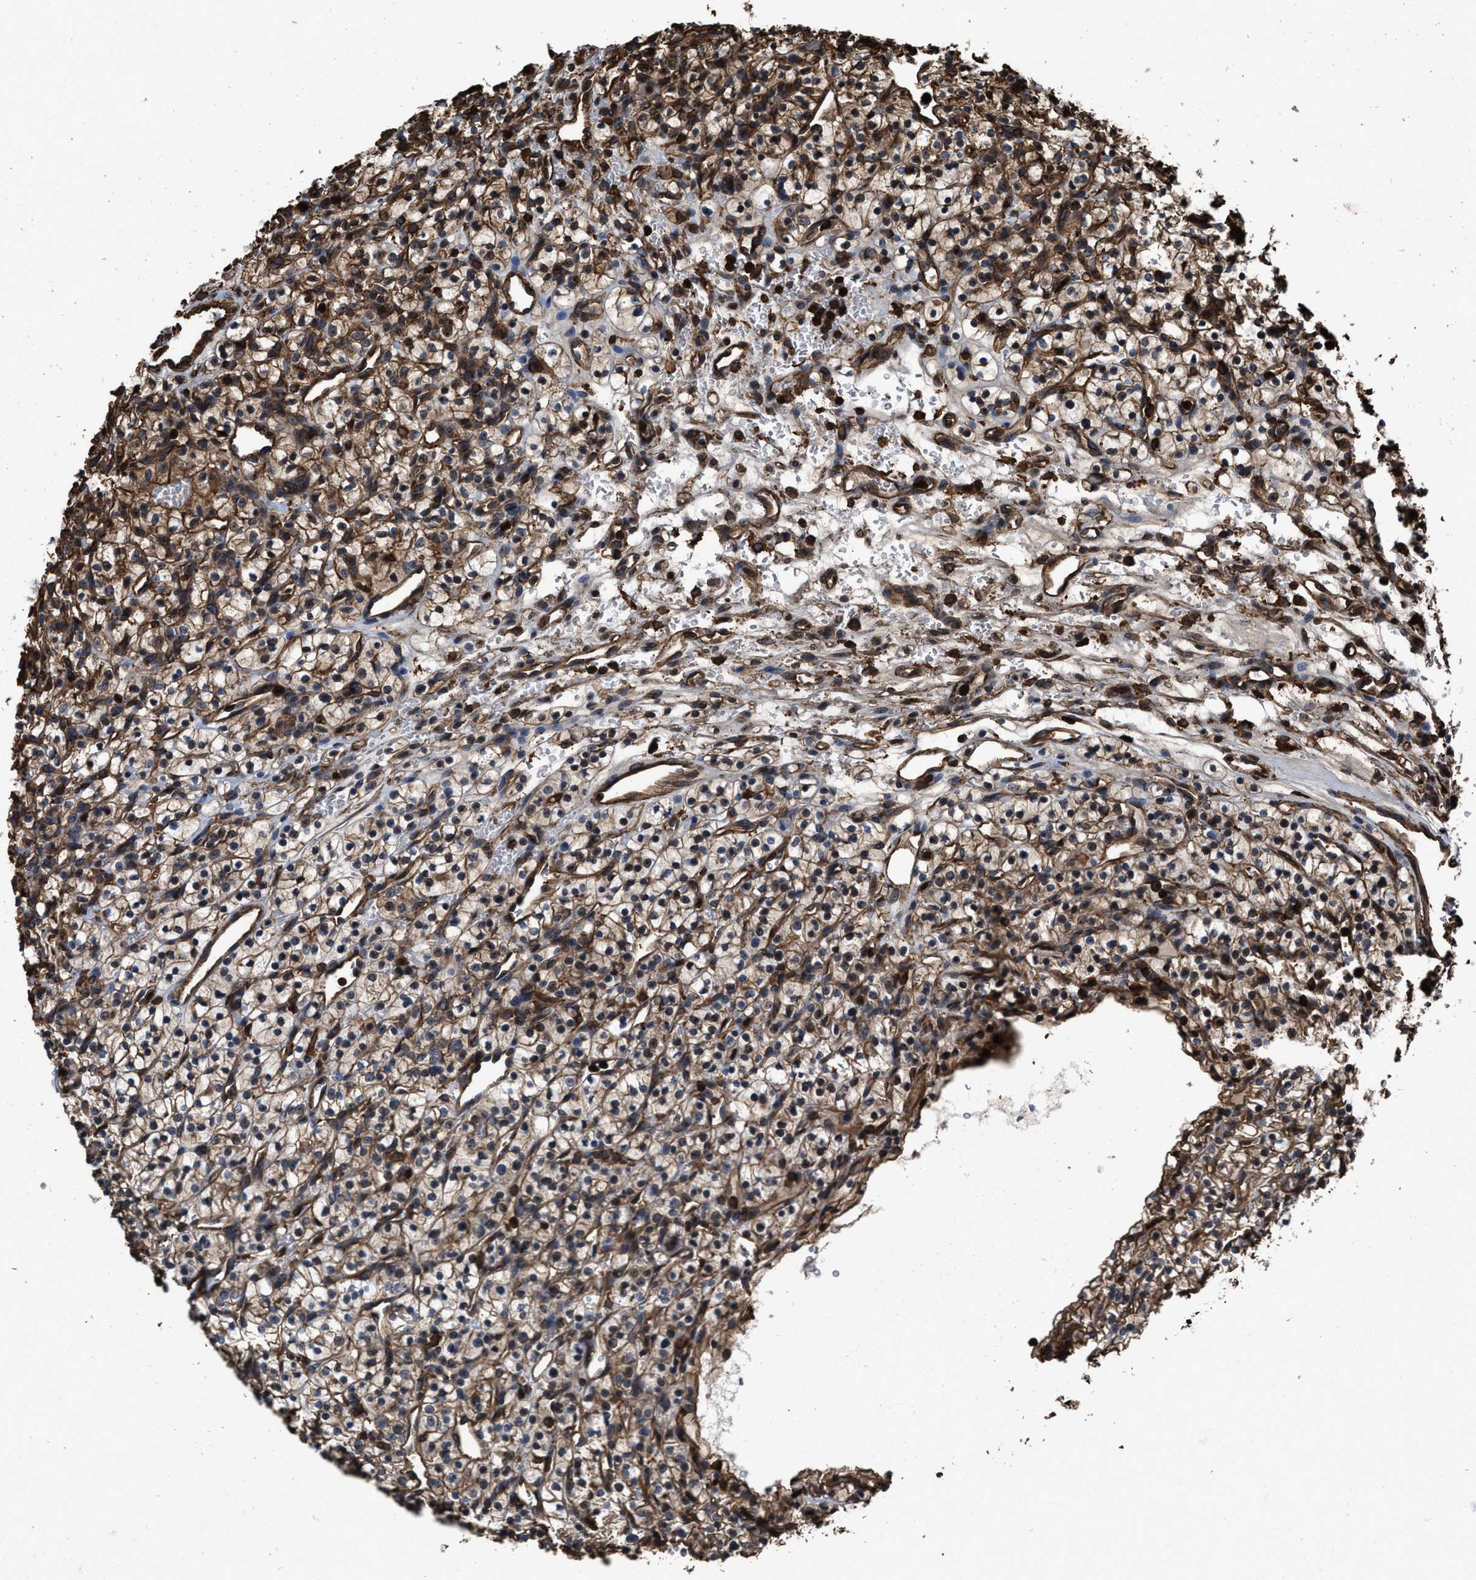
{"staining": {"intensity": "moderate", "quantity": "25%-75%", "location": "cytoplasmic/membranous"}, "tissue": "renal cancer", "cell_type": "Tumor cells", "image_type": "cancer", "snomed": [{"axis": "morphology", "description": "Adenocarcinoma, NOS"}, {"axis": "topography", "description": "Kidney"}], "caption": "Protein analysis of adenocarcinoma (renal) tissue displays moderate cytoplasmic/membranous expression in about 25%-75% of tumor cells. (brown staining indicates protein expression, while blue staining denotes nuclei).", "gene": "KBTBD2", "patient": {"sex": "female", "age": 57}}